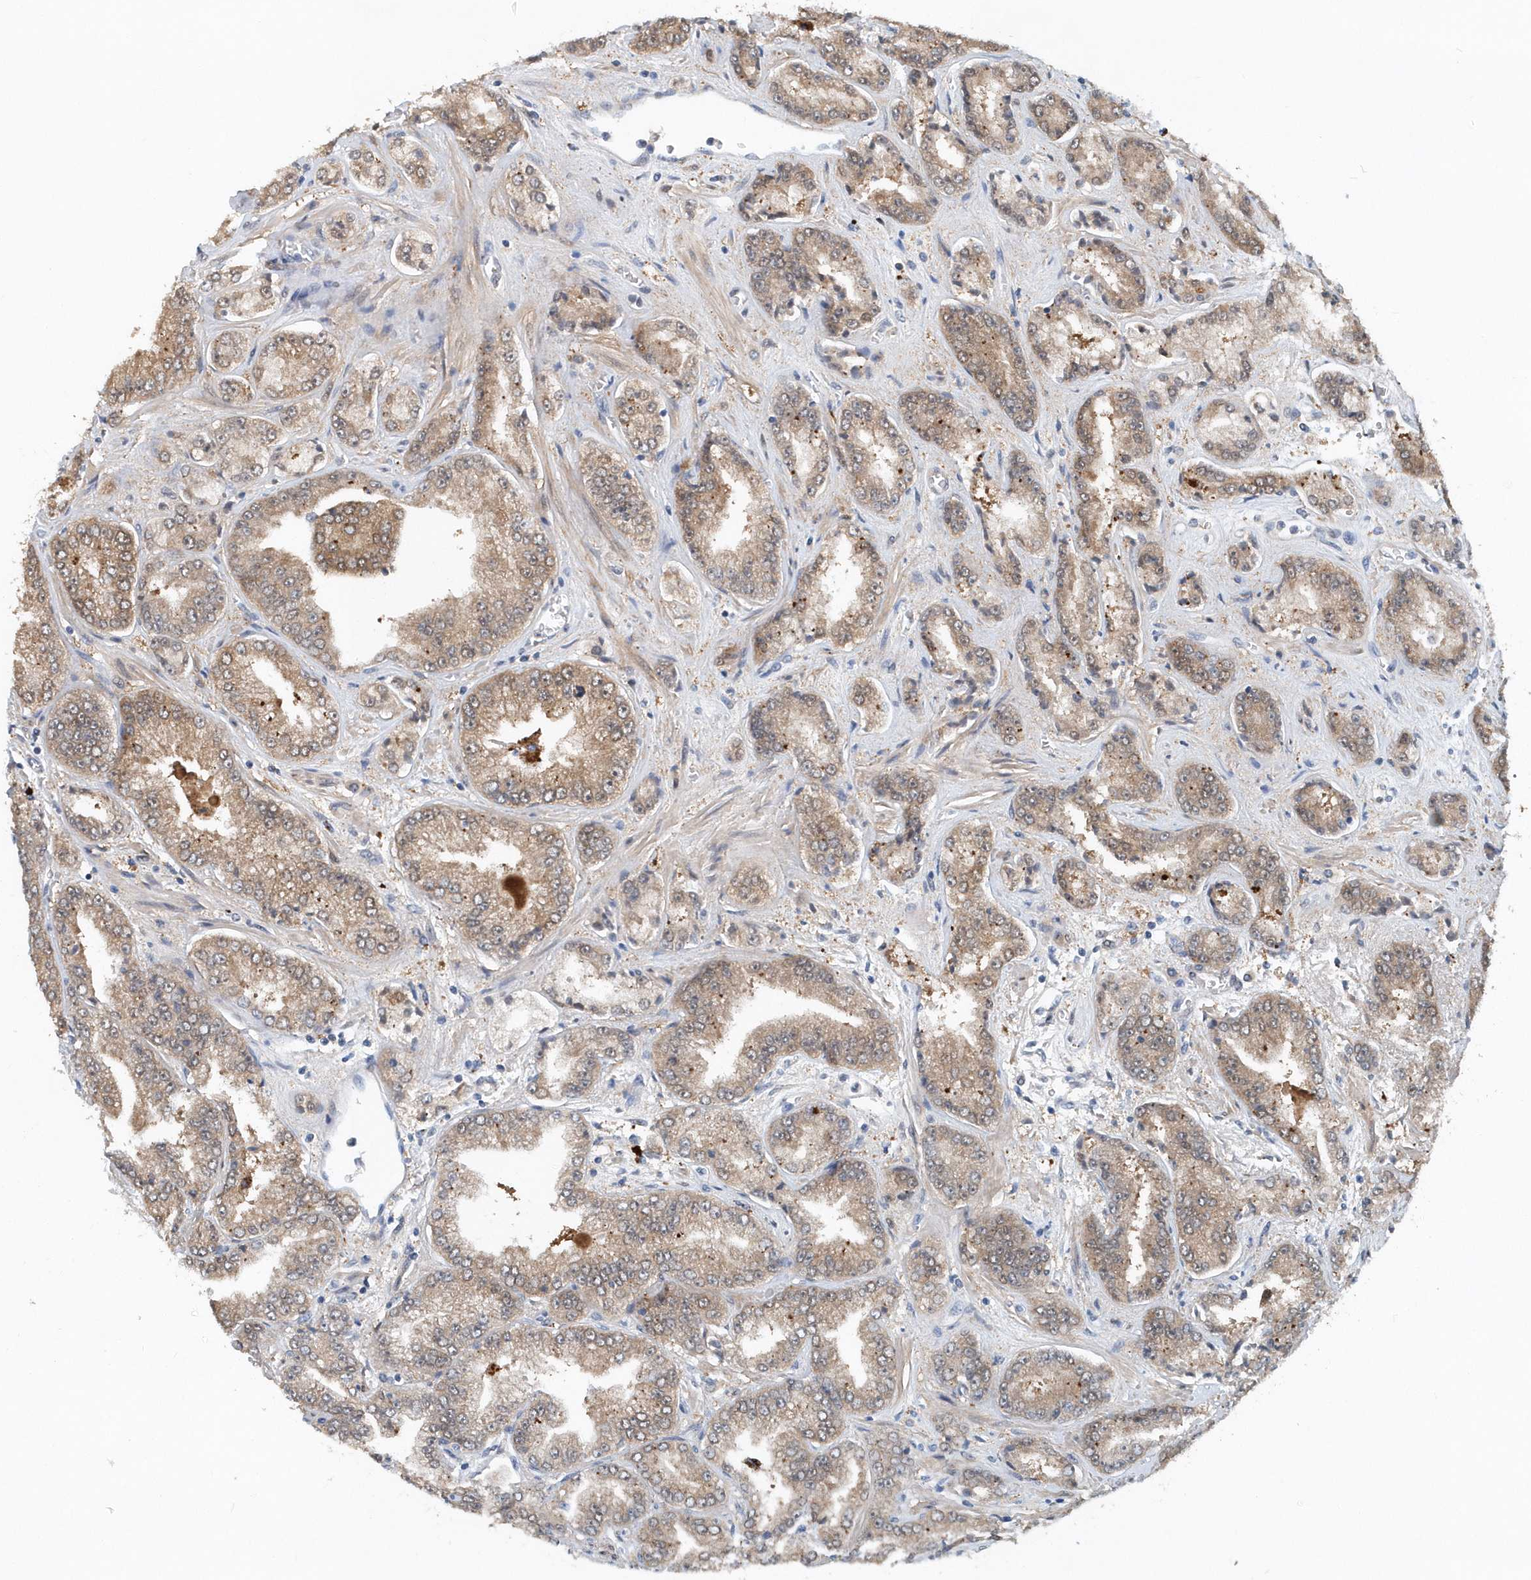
{"staining": {"intensity": "moderate", "quantity": ">75%", "location": "cytoplasmic/membranous"}, "tissue": "prostate cancer", "cell_type": "Tumor cells", "image_type": "cancer", "snomed": [{"axis": "morphology", "description": "Adenocarcinoma, High grade"}, {"axis": "topography", "description": "Prostate"}], "caption": "An IHC image of neoplastic tissue is shown. Protein staining in brown highlights moderate cytoplasmic/membranous positivity in prostate cancer (high-grade adenocarcinoma) within tumor cells.", "gene": "PFN2", "patient": {"sex": "male", "age": 71}}